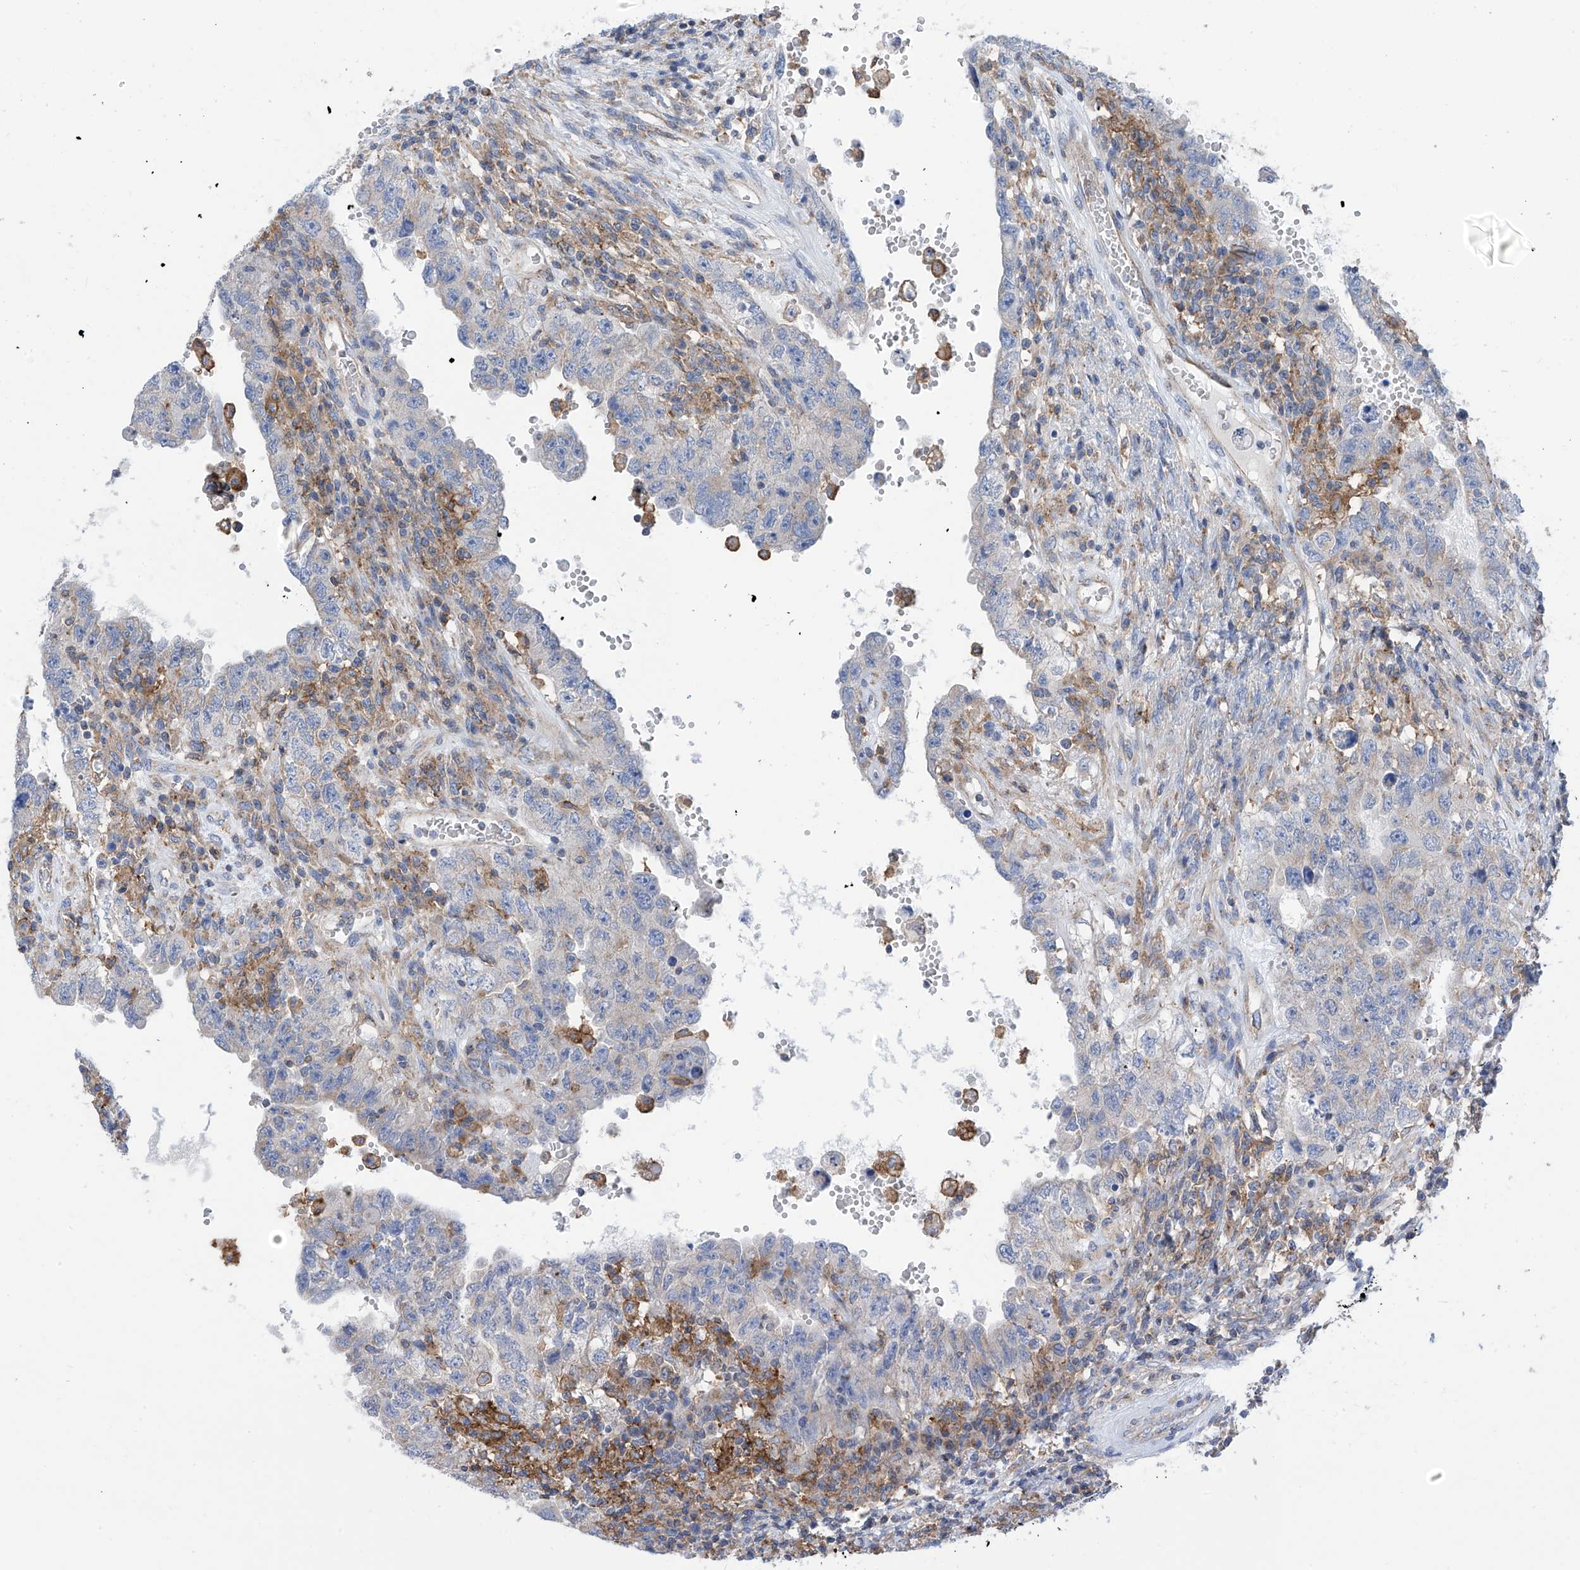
{"staining": {"intensity": "negative", "quantity": "none", "location": "none"}, "tissue": "testis cancer", "cell_type": "Tumor cells", "image_type": "cancer", "snomed": [{"axis": "morphology", "description": "Carcinoma, Embryonal, NOS"}, {"axis": "topography", "description": "Testis"}], "caption": "IHC image of human testis cancer (embryonal carcinoma) stained for a protein (brown), which exhibits no positivity in tumor cells.", "gene": "P2RX7", "patient": {"sex": "male", "age": 26}}